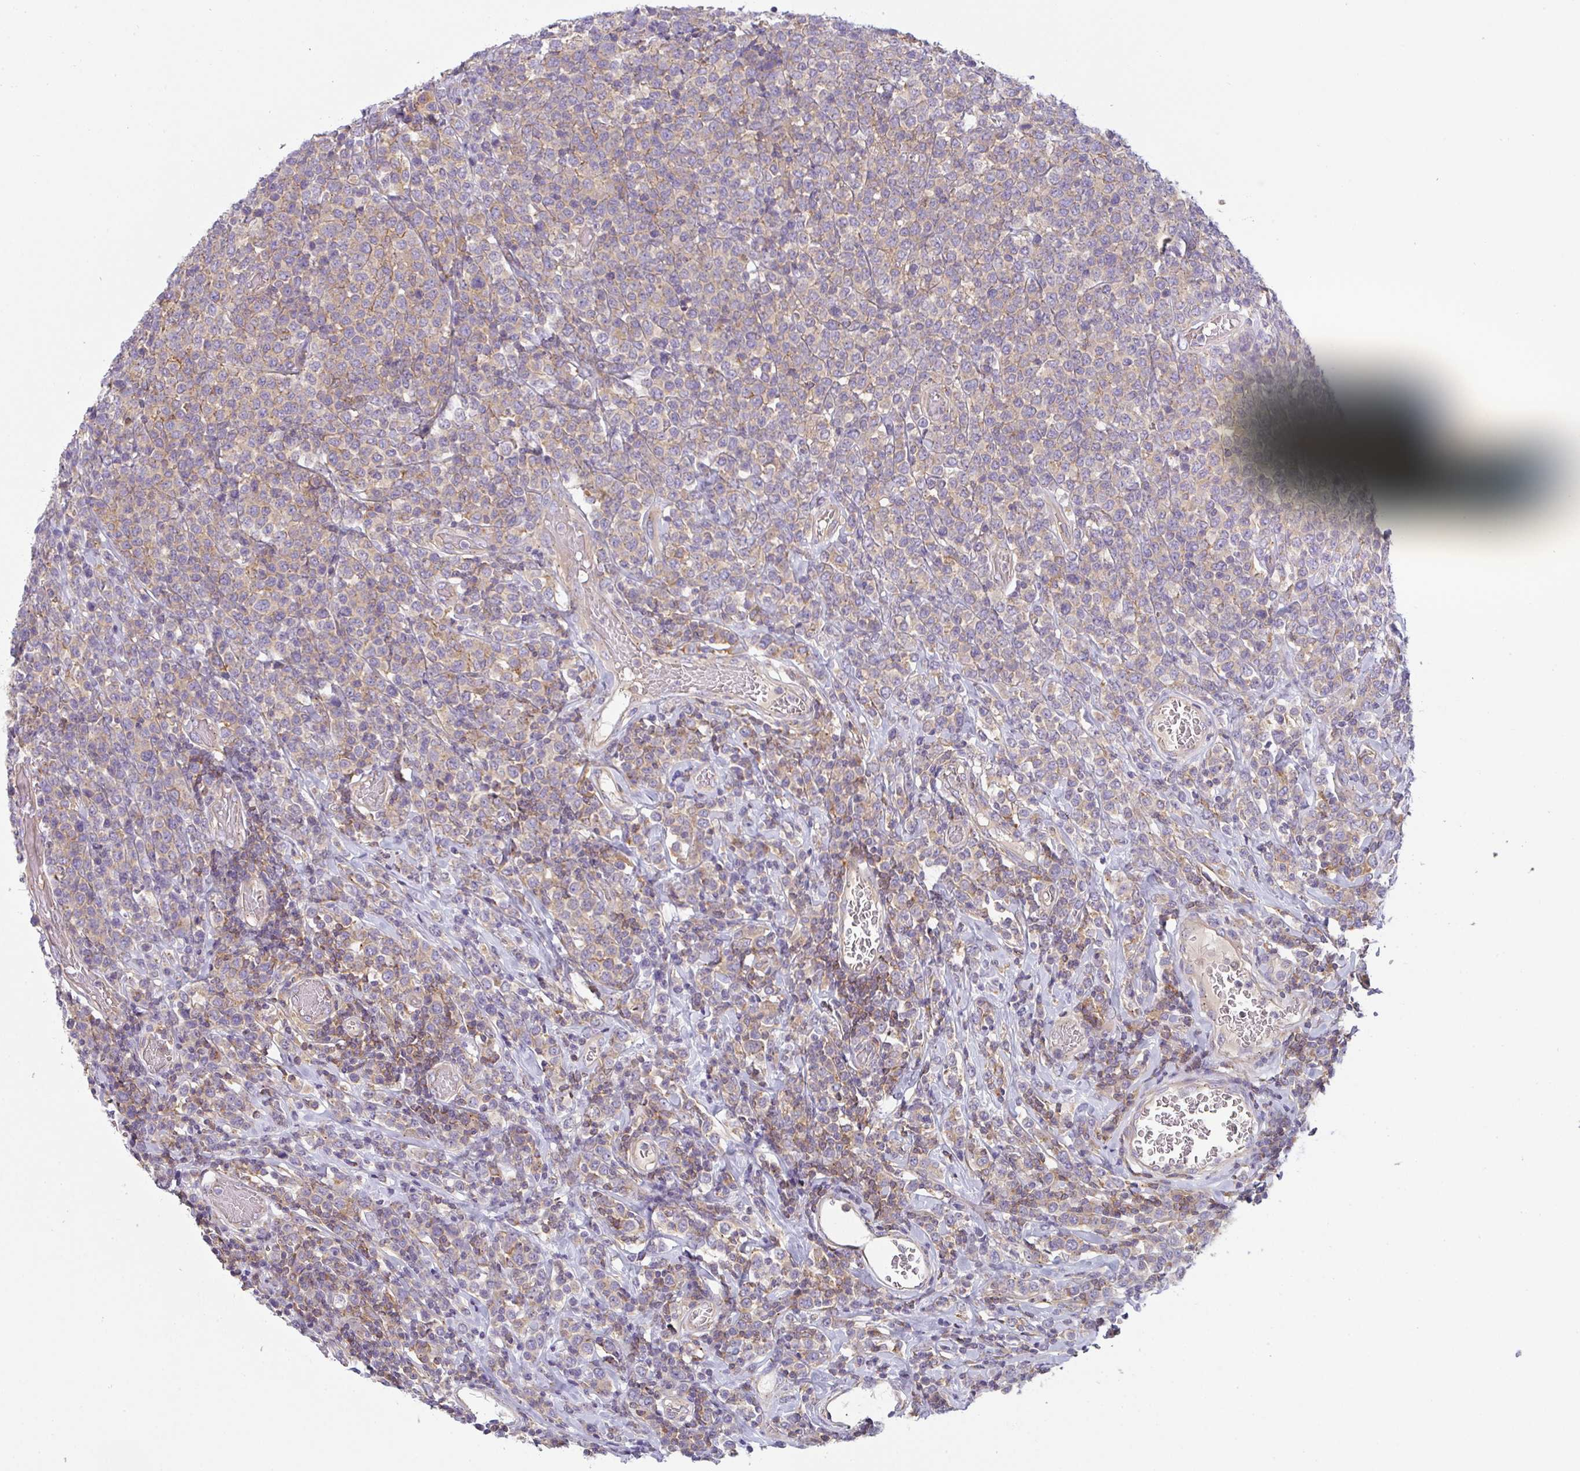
{"staining": {"intensity": "weak", "quantity": "25%-75%", "location": "cytoplasmic/membranous"}, "tissue": "lymphoma", "cell_type": "Tumor cells", "image_type": "cancer", "snomed": [{"axis": "morphology", "description": "Malignant lymphoma, non-Hodgkin's type, High grade"}, {"axis": "topography", "description": "Soft tissue"}], "caption": "Human lymphoma stained with a protein marker demonstrates weak staining in tumor cells.", "gene": "SNX5", "patient": {"sex": "female", "age": 56}}